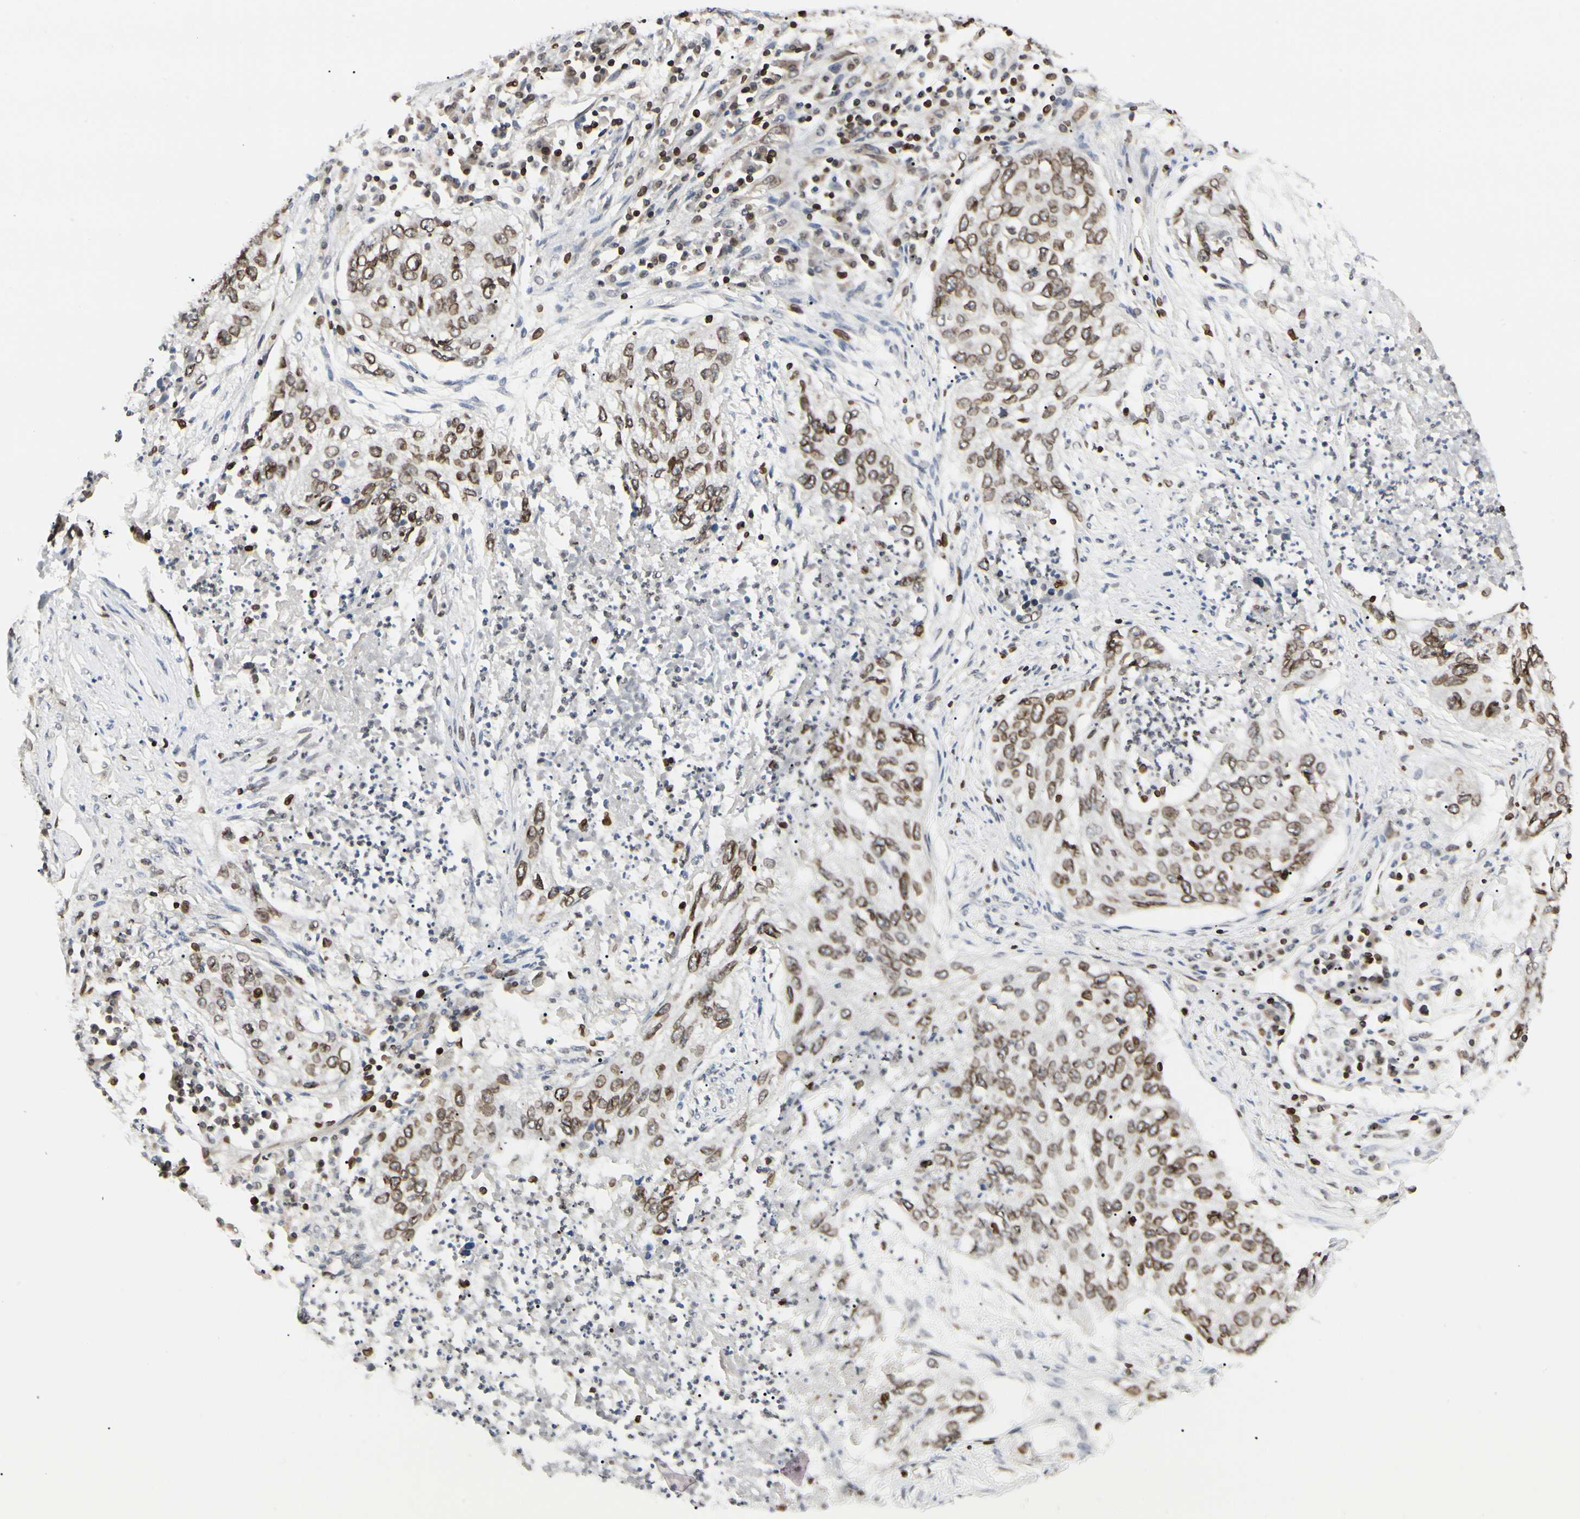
{"staining": {"intensity": "moderate", "quantity": ">75%", "location": "cytoplasmic/membranous,nuclear"}, "tissue": "lung cancer", "cell_type": "Tumor cells", "image_type": "cancer", "snomed": [{"axis": "morphology", "description": "Squamous cell carcinoma, NOS"}, {"axis": "topography", "description": "Lung"}], "caption": "A micrograph showing moderate cytoplasmic/membranous and nuclear expression in about >75% of tumor cells in squamous cell carcinoma (lung), as visualized by brown immunohistochemical staining.", "gene": "TMPO", "patient": {"sex": "female", "age": 63}}